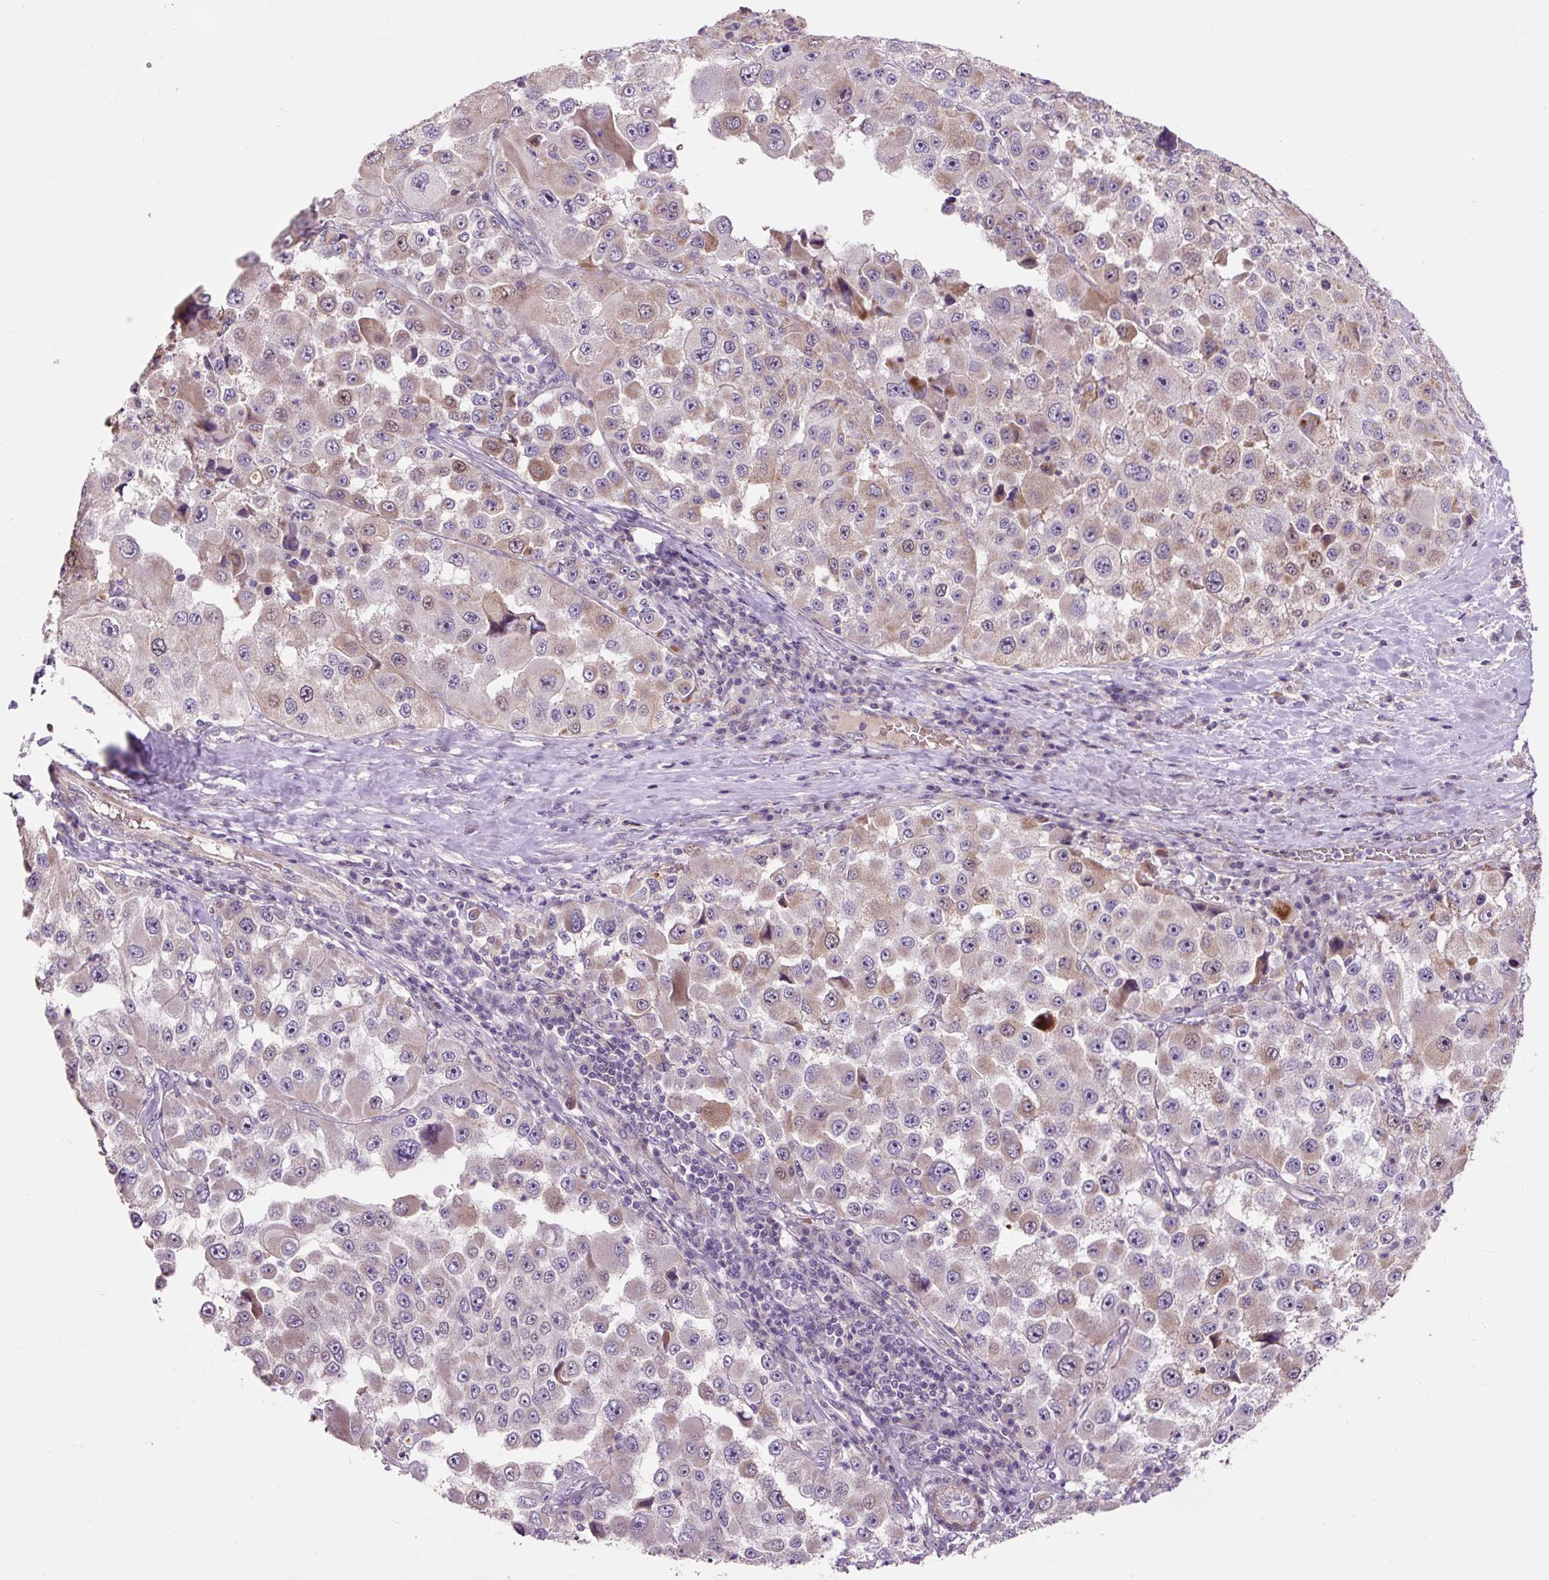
{"staining": {"intensity": "moderate", "quantity": "<25%", "location": "cytoplasmic/membranous"}, "tissue": "melanoma", "cell_type": "Tumor cells", "image_type": "cancer", "snomed": [{"axis": "morphology", "description": "Malignant melanoma, Metastatic site"}, {"axis": "topography", "description": "Lymph node"}], "caption": "Melanoma was stained to show a protein in brown. There is low levels of moderate cytoplasmic/membranous positivity in approximately <25% of tumor cells.", "gene": "PRIMPOL", "patient": {"sex": "male", "age": 62}}